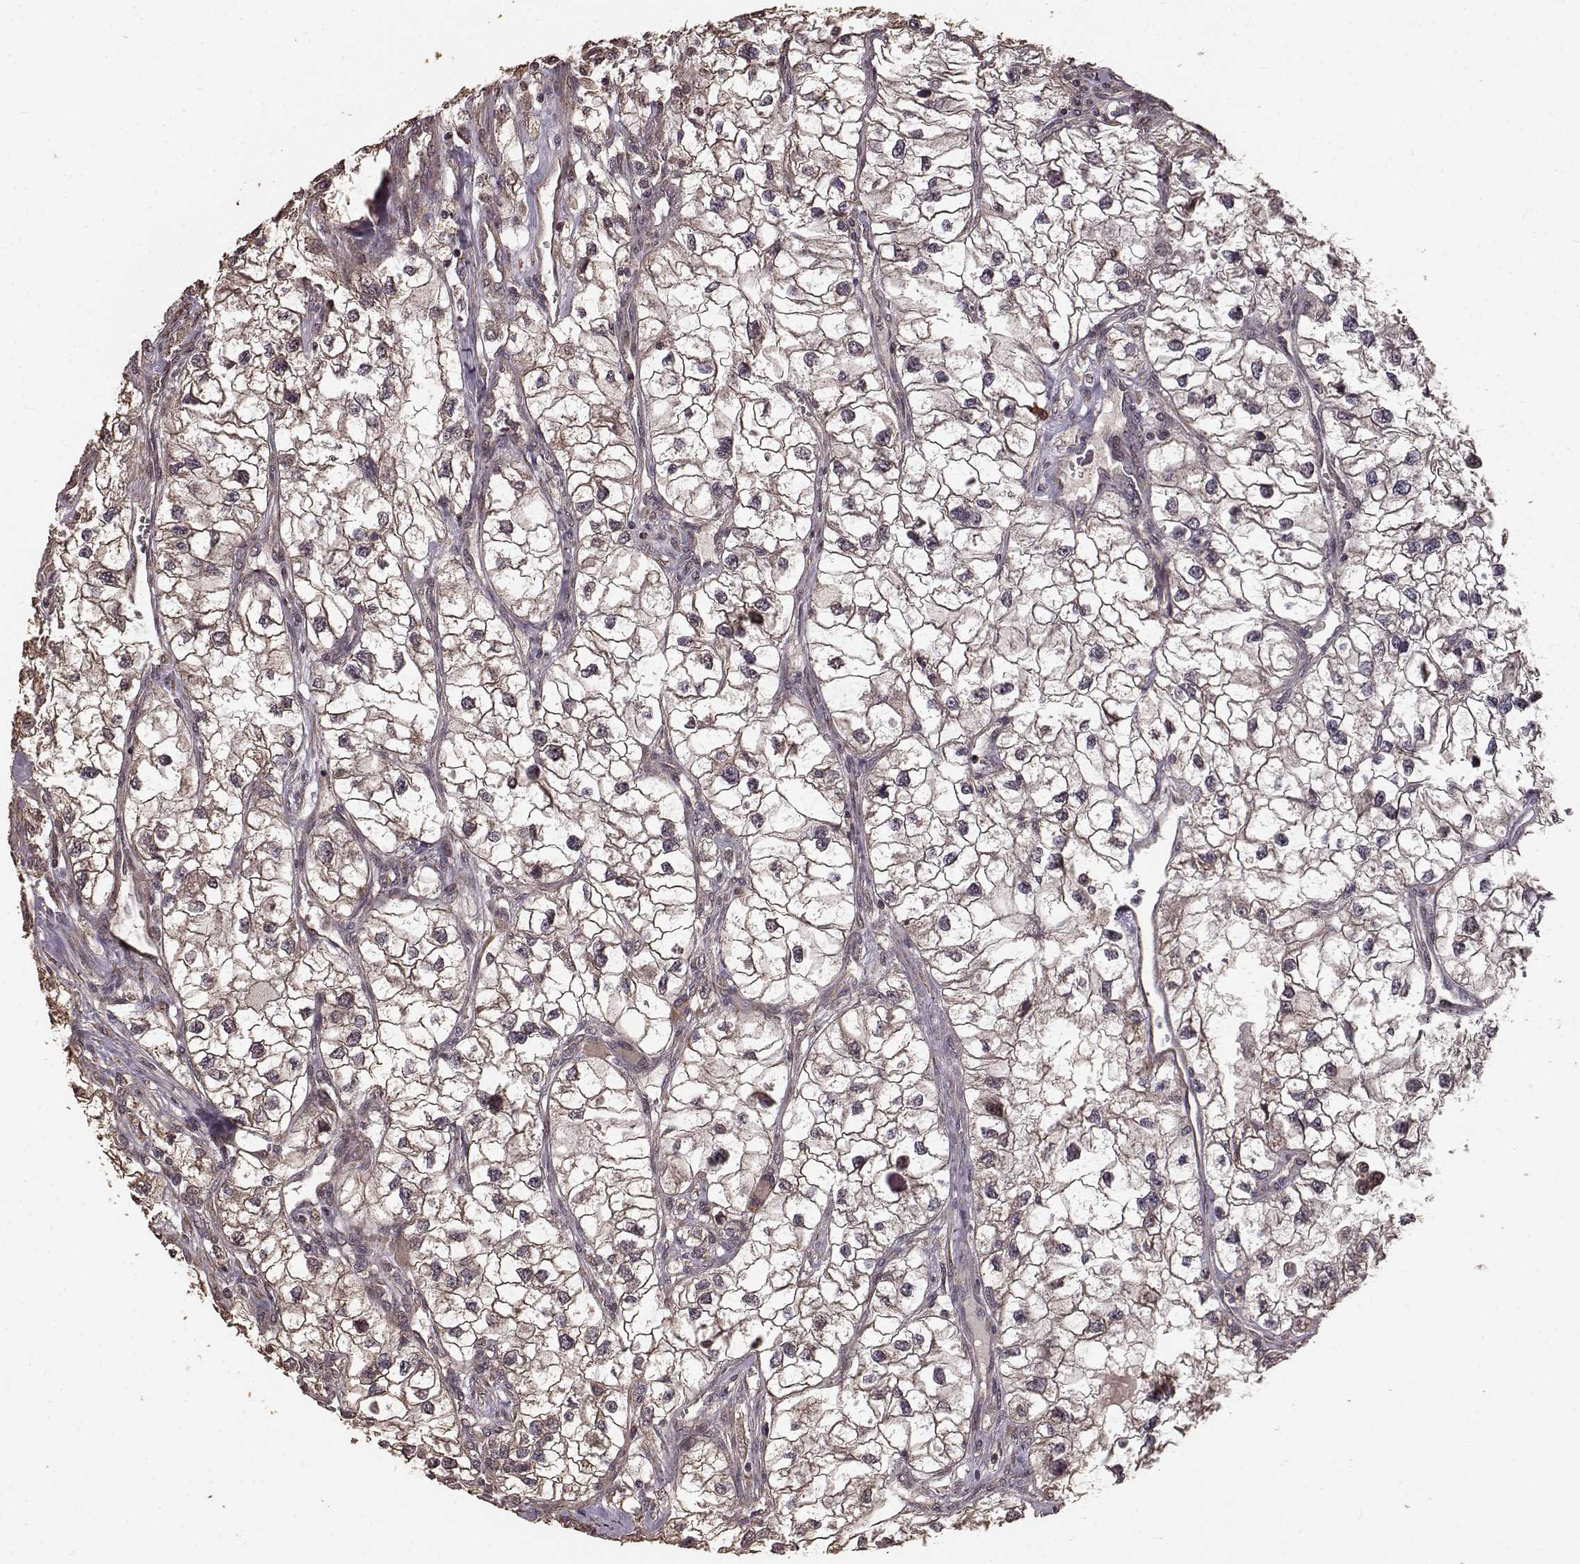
{"staining": {"intensity": "negative", "quantity": "none", "location": "none"}, "tissue": "renal cancer", "cell_type": "Tumor cells", "image_type": "cancer", "snomed": [{"axis": "morphology", "description": "Adenocarcinoma, NOS"}, {"axis": "topography", "description": "Kidney"}], "caption": "The immunohistochemistry (IHC) micrograph has no significant expression in tumor cells of renal cancer (adenocarcinoma) tissue.", "gene": "USP15", "patient": {"sex": "male", "age": 59}}